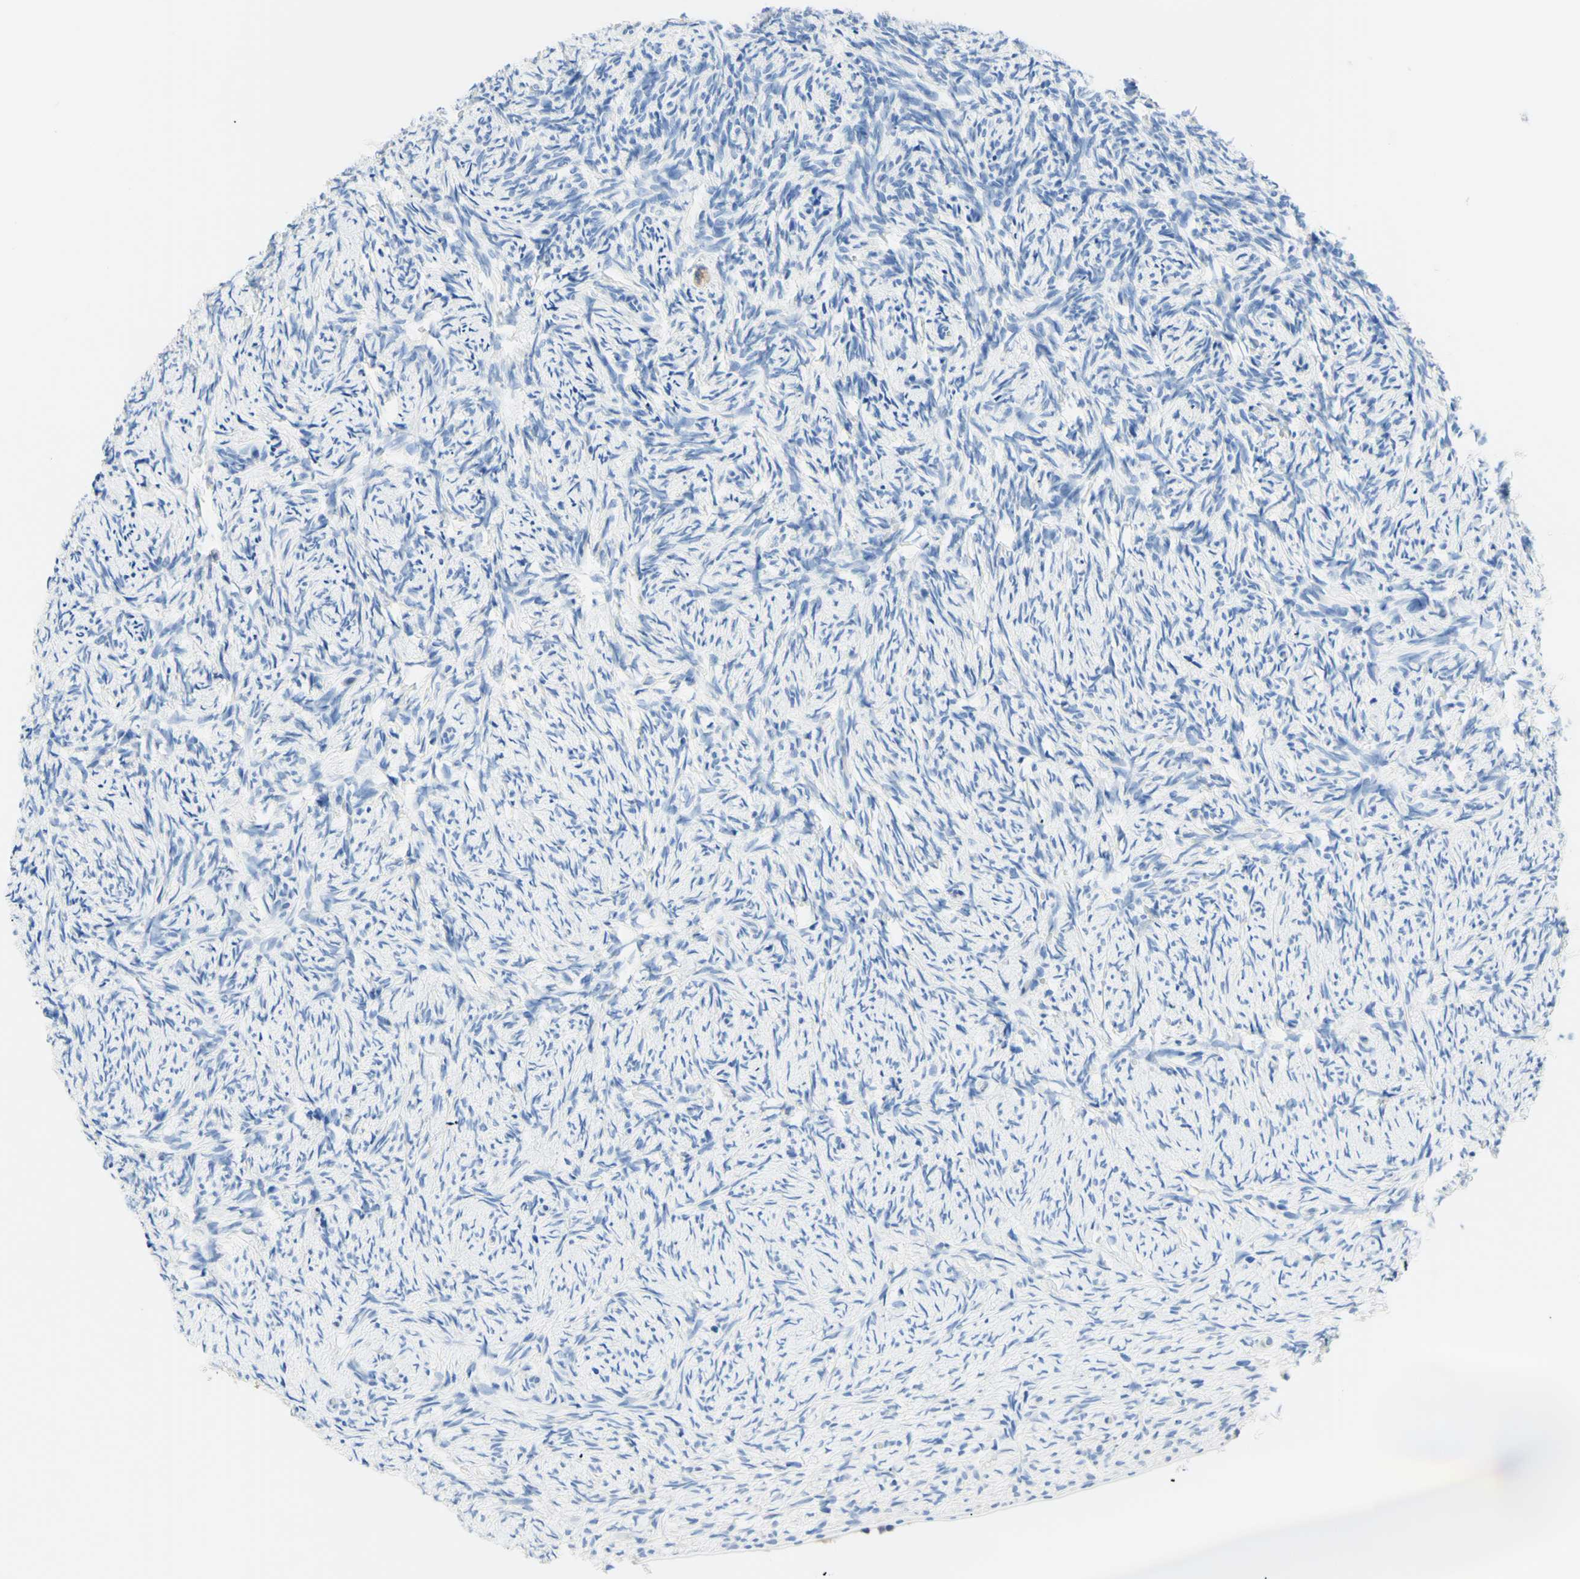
{"staining": {"intensity": "negative", "quantity": "none", "location": "none"}, "tissue": "ovary", "cell_type": "Follicle cells", "image_type": "normal", "snomed": [{"axis": "morphology", "description": "Normal tissue, NOS"}, {"axis": "topography", "description": "Ovary"}], "caption": "Immunohistochemistry (IHC) photomicrograph of normal ovary: ovary stained with DAB reveals no significant protein expression in follicle cells.", "gene": "HPCA", "patient": {"sex": "female", "age": 60}}